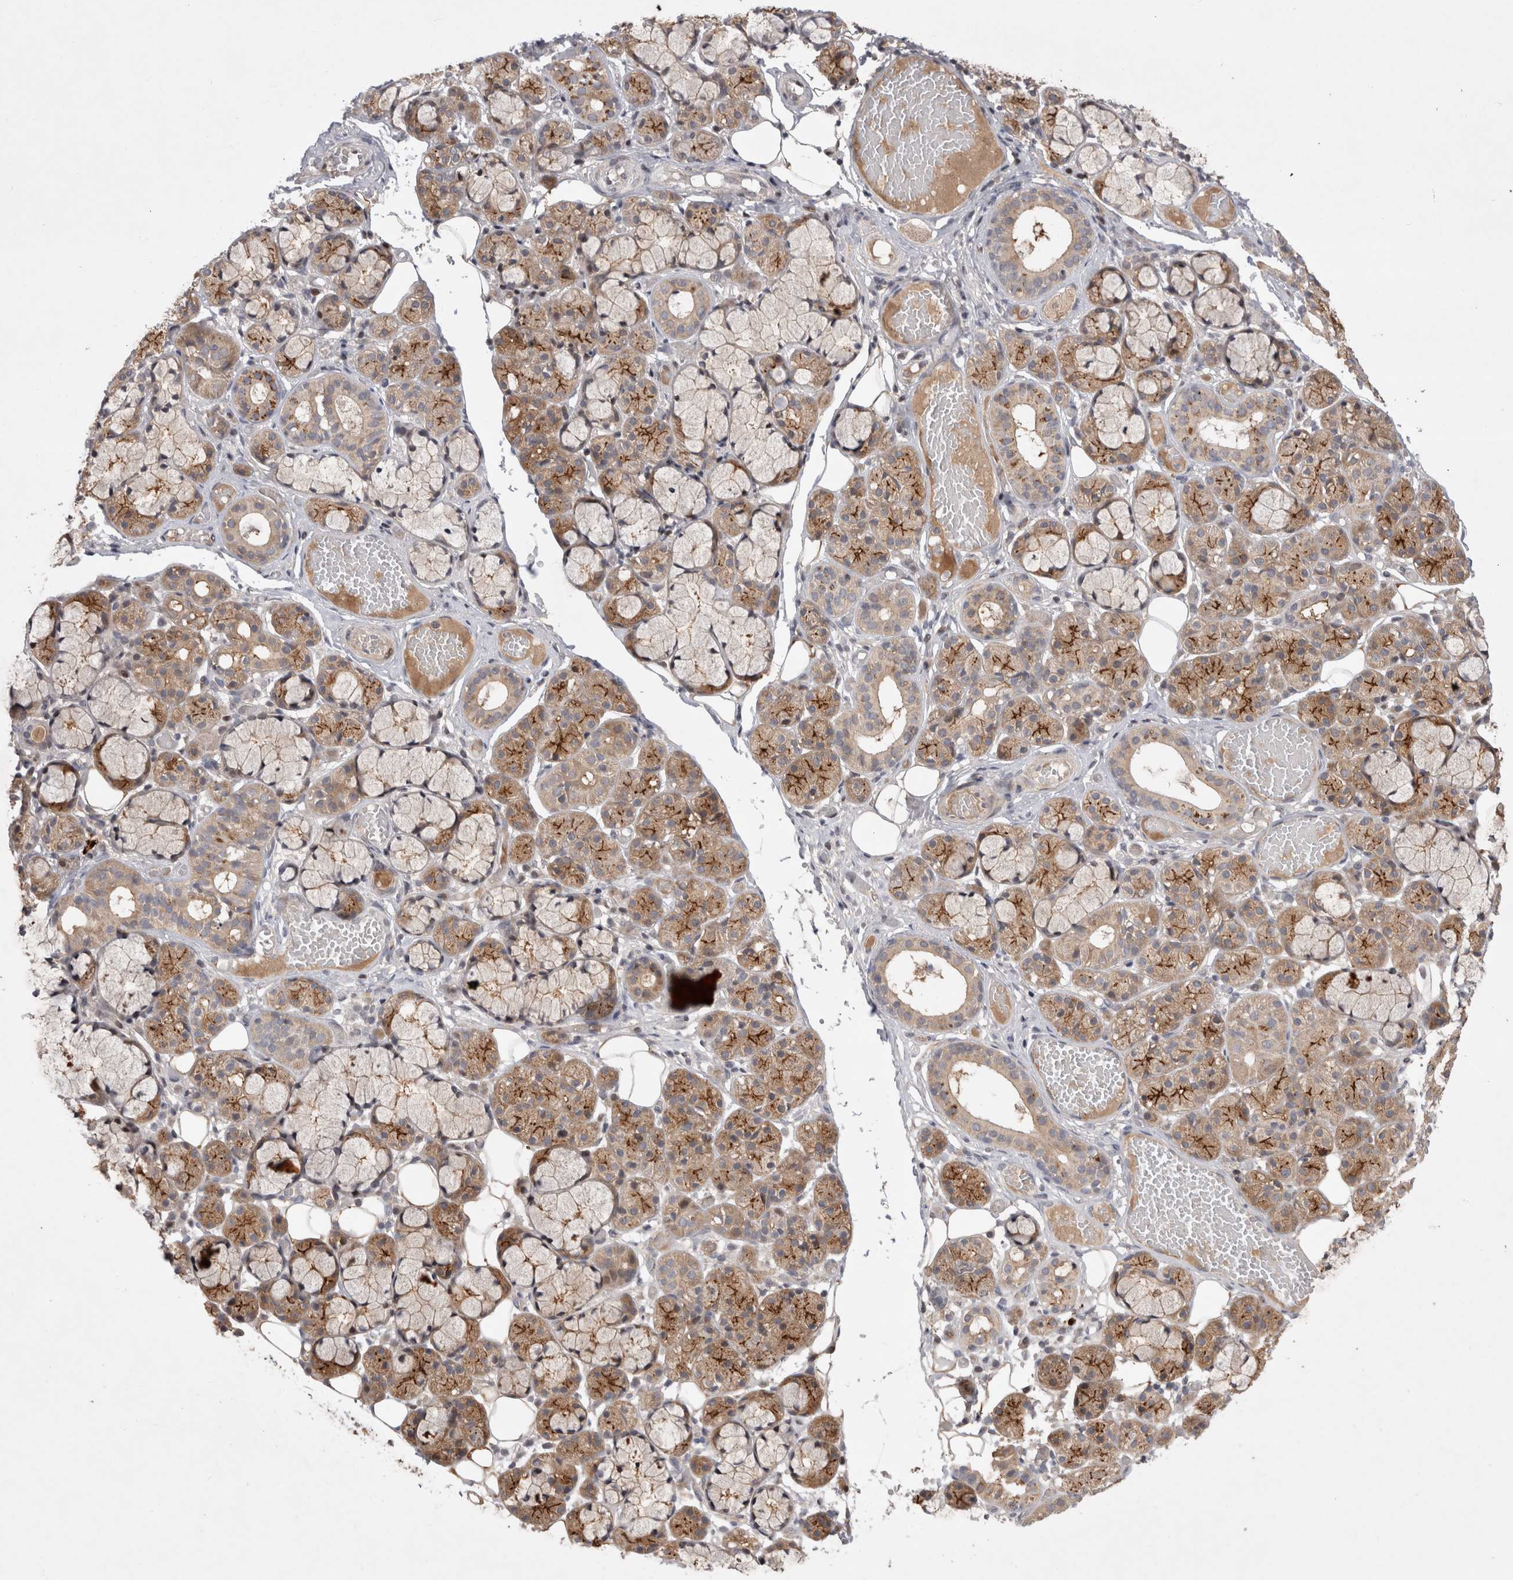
{"staining": {"intensity": "moderate", "quantity": ">75%", "location": "cytoplasmic/membranous"}, "tissue": "salivary gland", "cell_type": "Glandular cells", "image_type": "normal", "snomed": [{"axis": "morphology", "description": "Normal tissue, NOS"}, {"axis": "topography", "description": "Salivary gland"}], "caption": "A micrograph of salivary gland stained for a protein shows moderate cytoplasmic/membranous brown staining in glandular cells. (Stains: DAB in brown, nuclei in blue, Microscopy: brightfield microscopy at high magnification).", "gene": "PLEKHM1", "patient": {"sex": "male", "age": 63}}